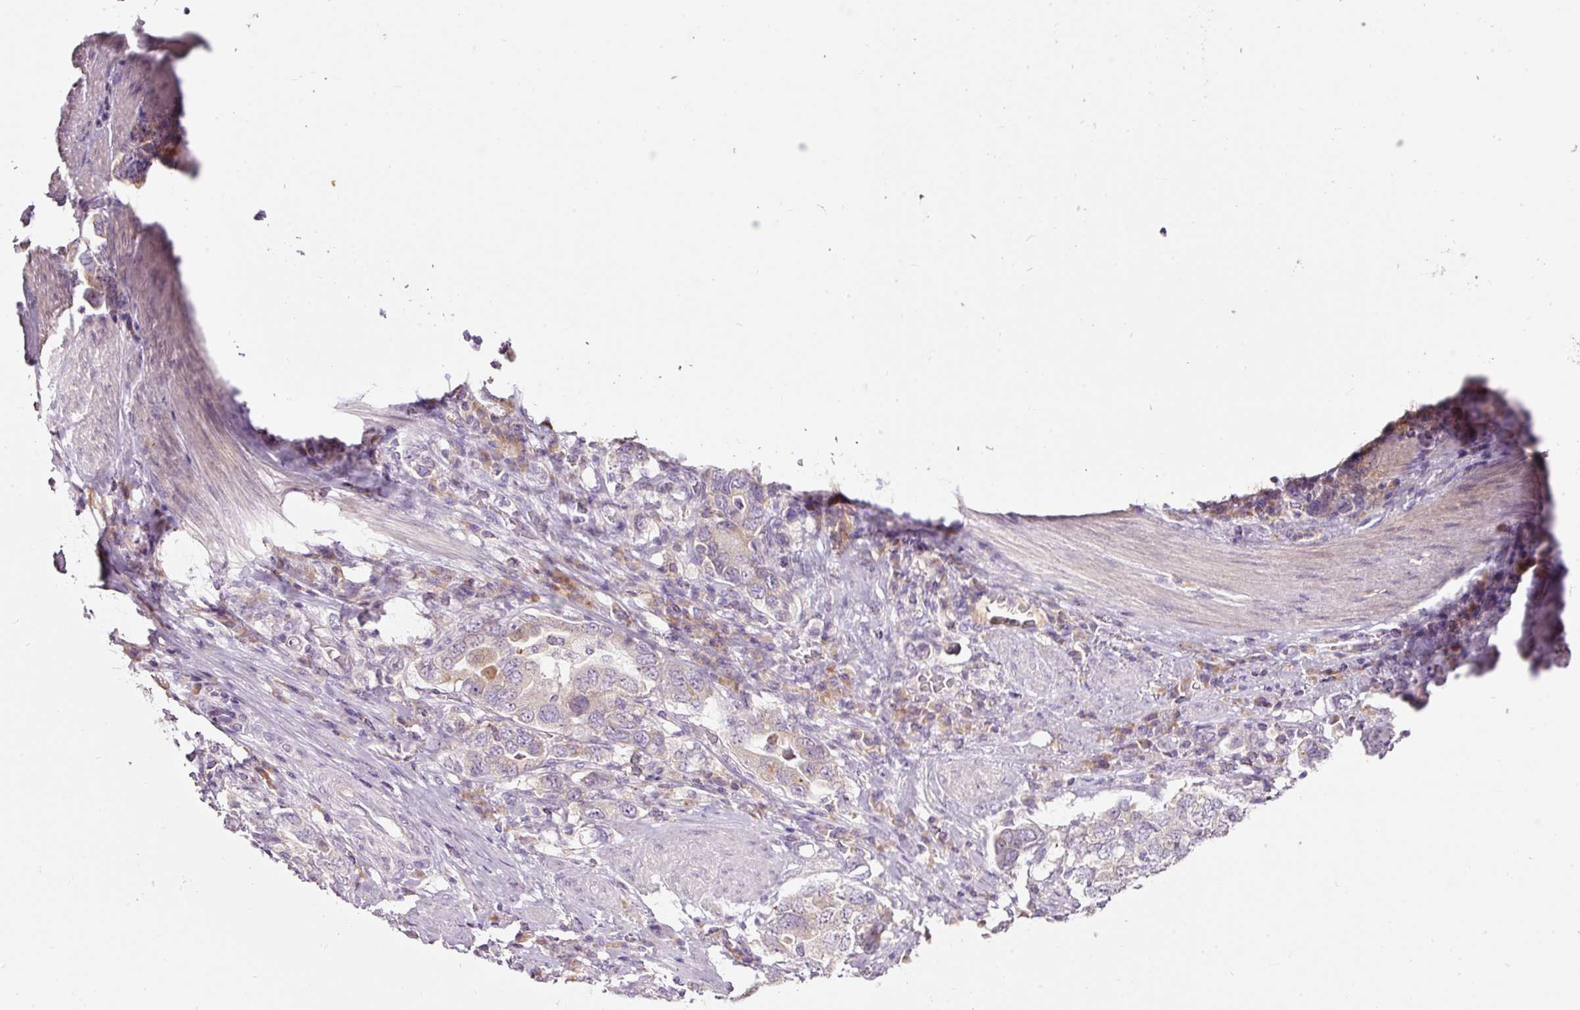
{"staining": {"intensity": "weak", "quantity": "<25%", "location": "cytoplasmic/membranous"}, "tissue": "stomach cancer", "cell_type": "Tumor cells", "image_type": "cancer", "snomed": [{"axis": "morphology", "description": "Adenocarcinoma, NOS"}, {"axis": "topography", "description": "Stomach, upper"}, {"axis": "topography", "description": "Stomach"}], "caption": "High magnification brightfield microscopy of stomach adenocarcinoma stained with DAB (brown) and counterstained with hematoxylin (blue): tumor cells show no significant positivity.", "gene": "RSPO2", "patient": {"sex": "male", "age": 62}}